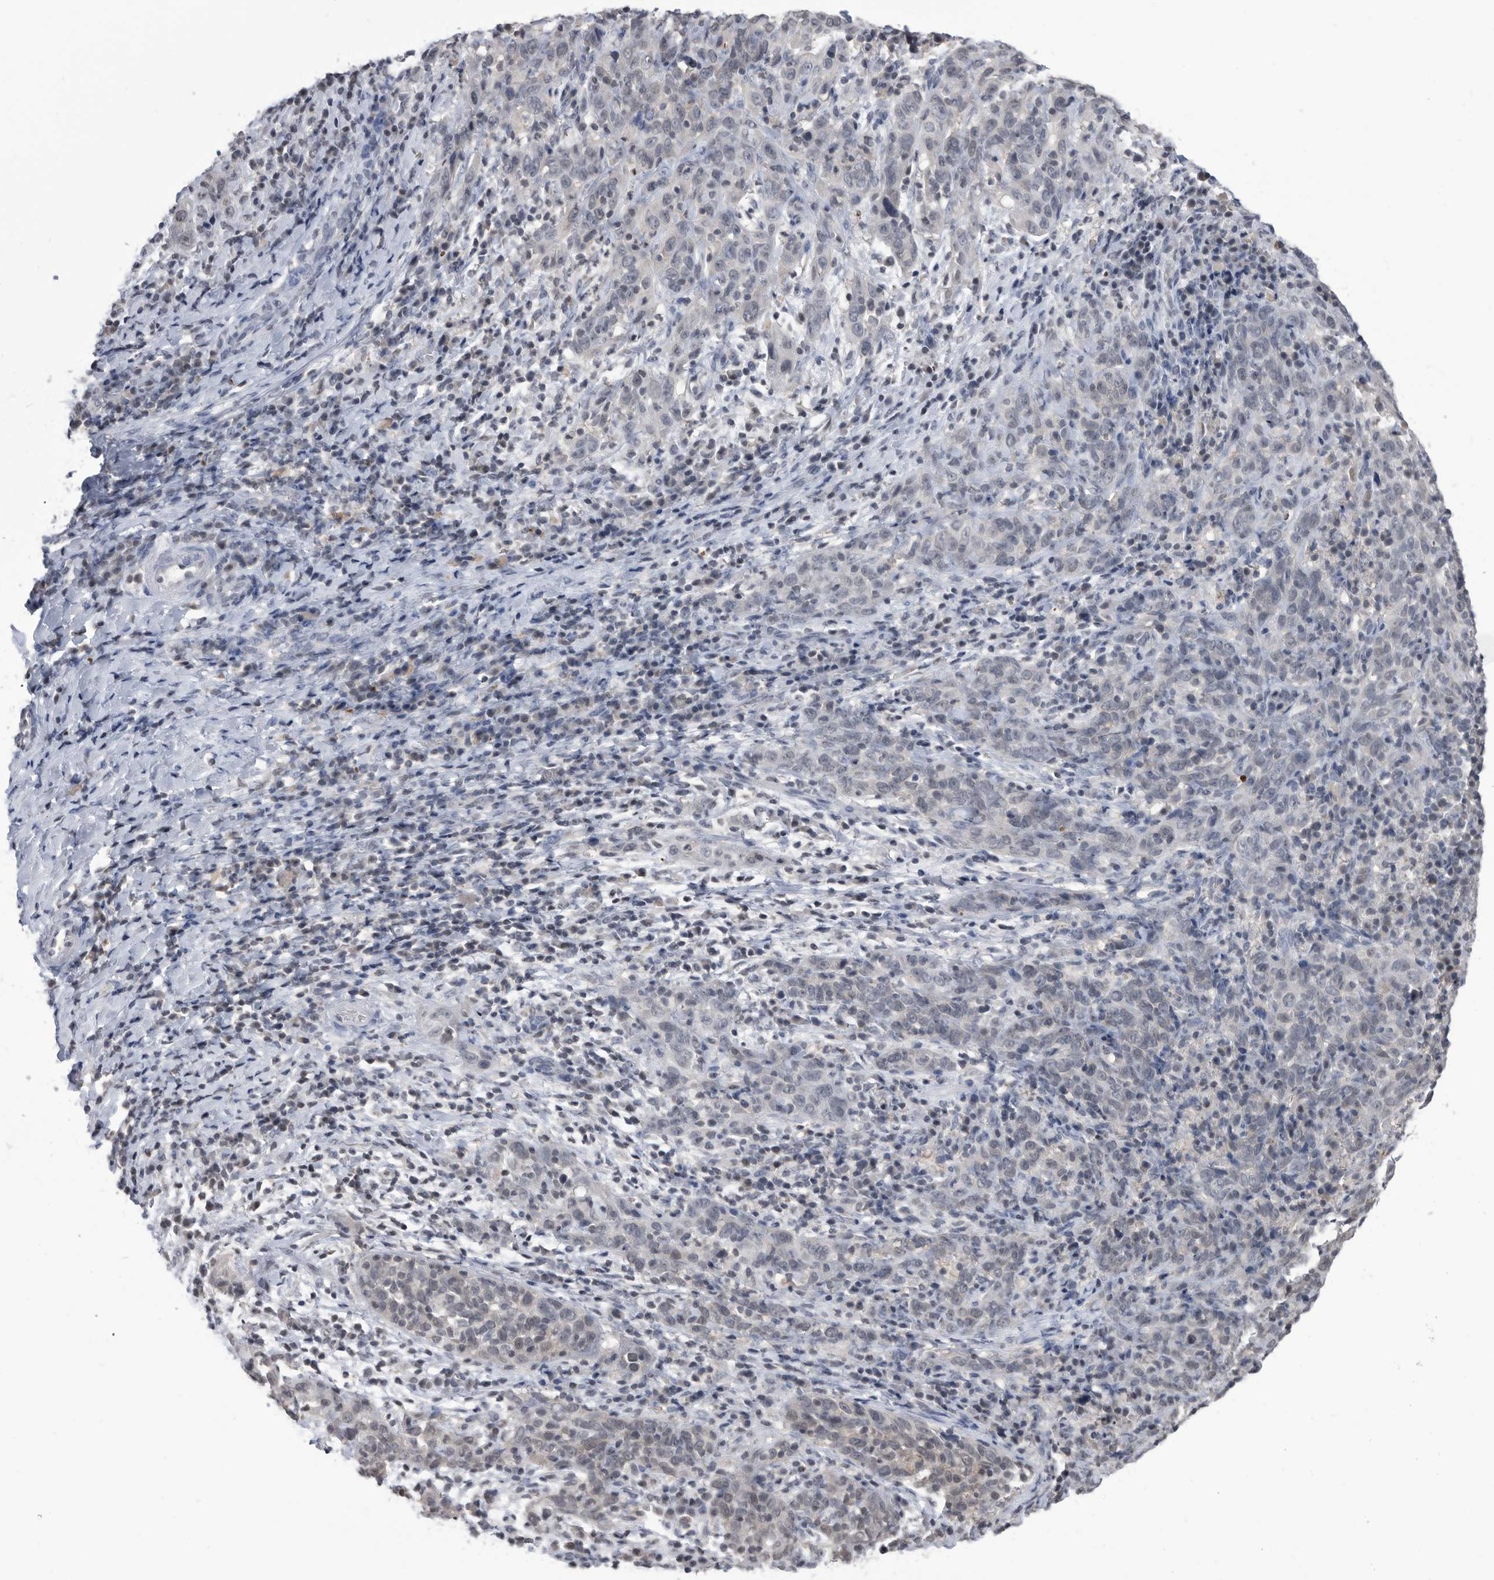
{"staining": {"intensity": "weak", "quantity": "<25%", "location": "nuclear"}, "tissue": "cervical cancer", "cell_type": "Tumor cells", "image_type": "cancer", "snomed": [{"axis": "morphology", "description": "Squamous cell carcinoma, NOS"}, {"axis": "topography", "description": "Cervix"}], "caption": "Tumor cells show no significant protein staining in cervical squamous cell carcinoma.", "gene": "TSTD1", "patient": {"sex": "female", "age": 46}}